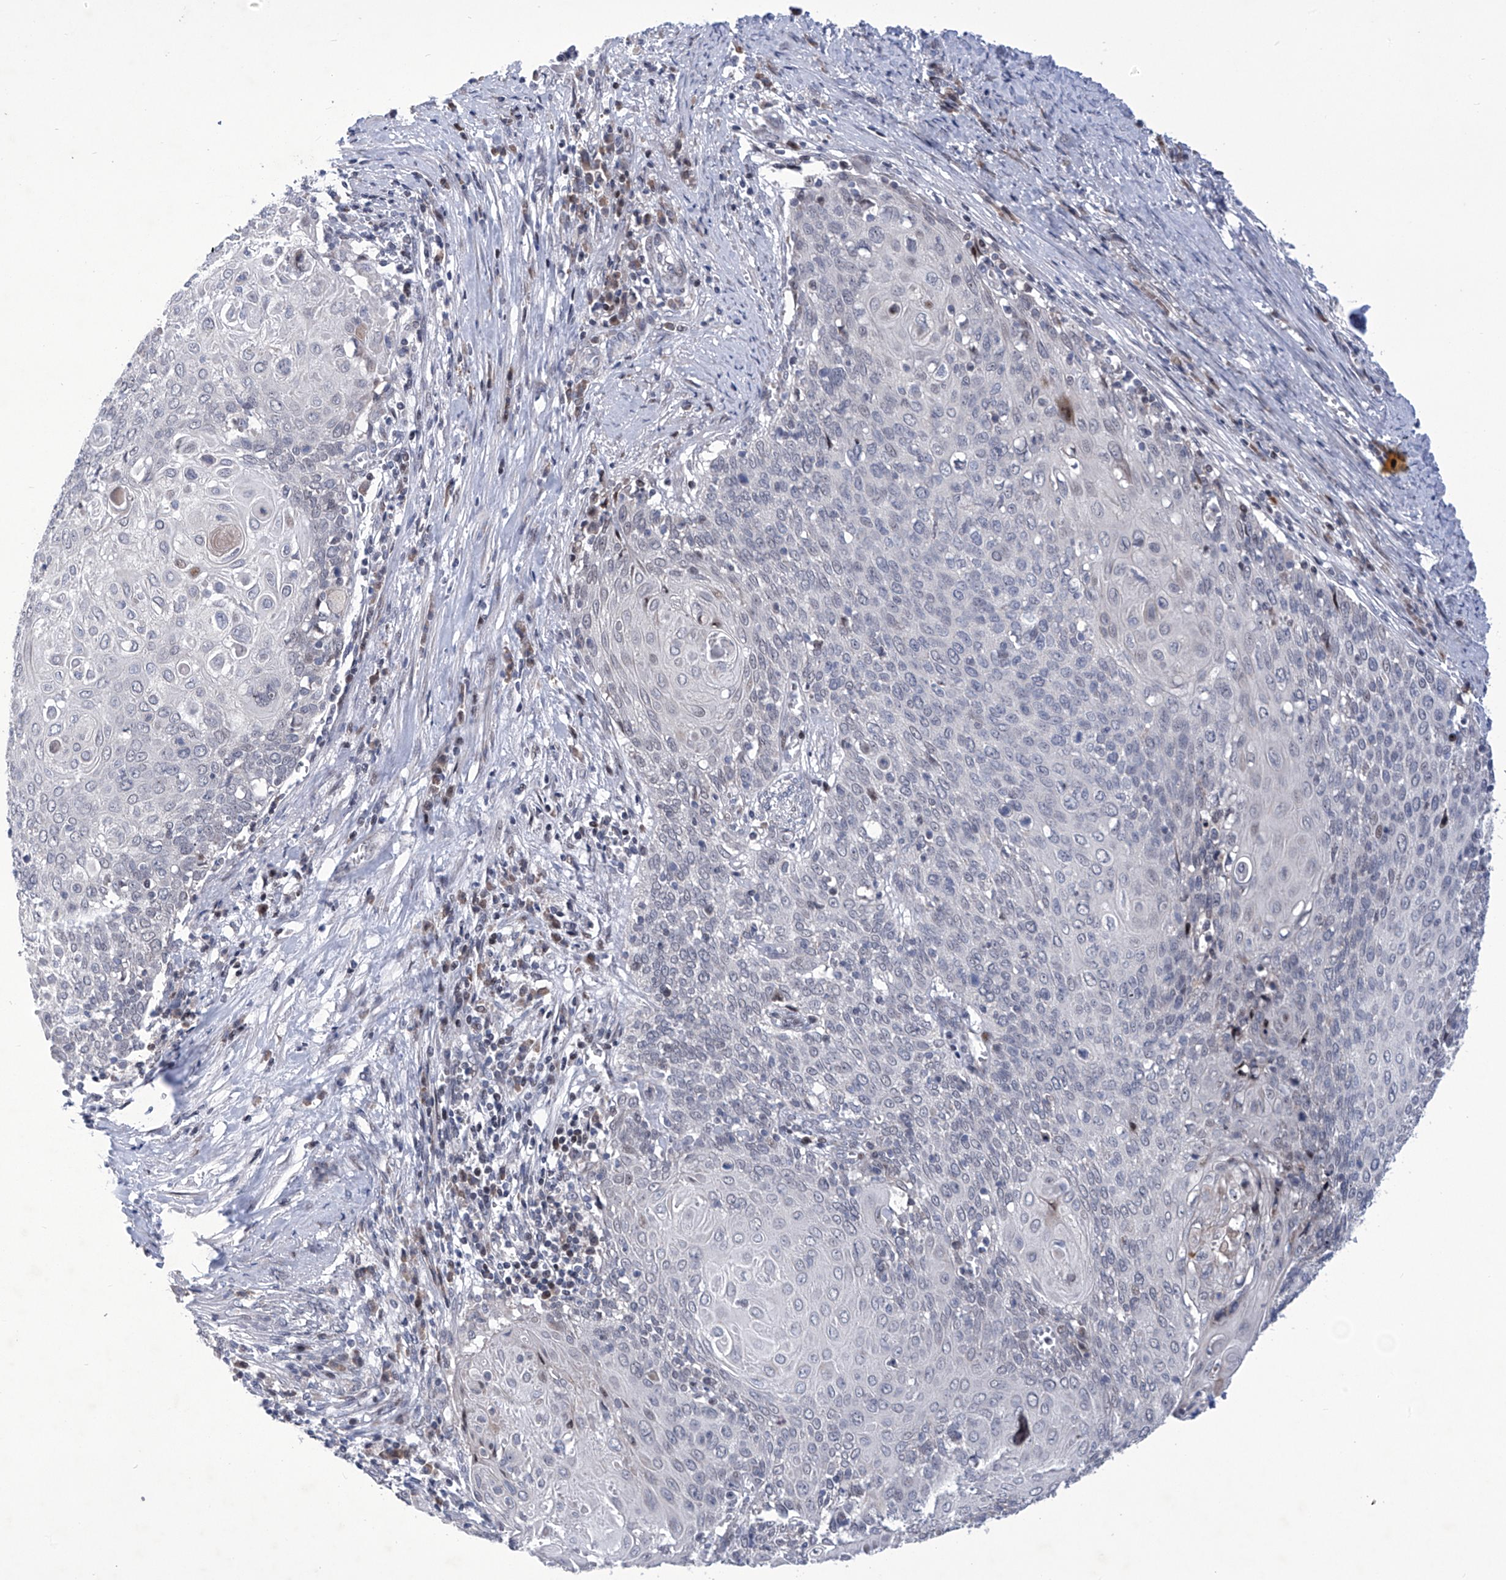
{"staining": {"intensity": "negative", "quantity": "none", "location": "none"}, "tissue": "cervical cancer", "cell_type": "Tumor cells", "image_type": "cancer", "snomed": [{"axis": "morphology", "description": "Squamous cell carcinoma, NOS"}, {"axis": "topography", "description": "Cervix"}], "caption": "Squamous cell carcinoma (cervical) was stained to show a protein in brown. There is no significant positivity in tumor cells.", "gene": "NUFIP1", "patient": {"sex": "female", "age": 39}}